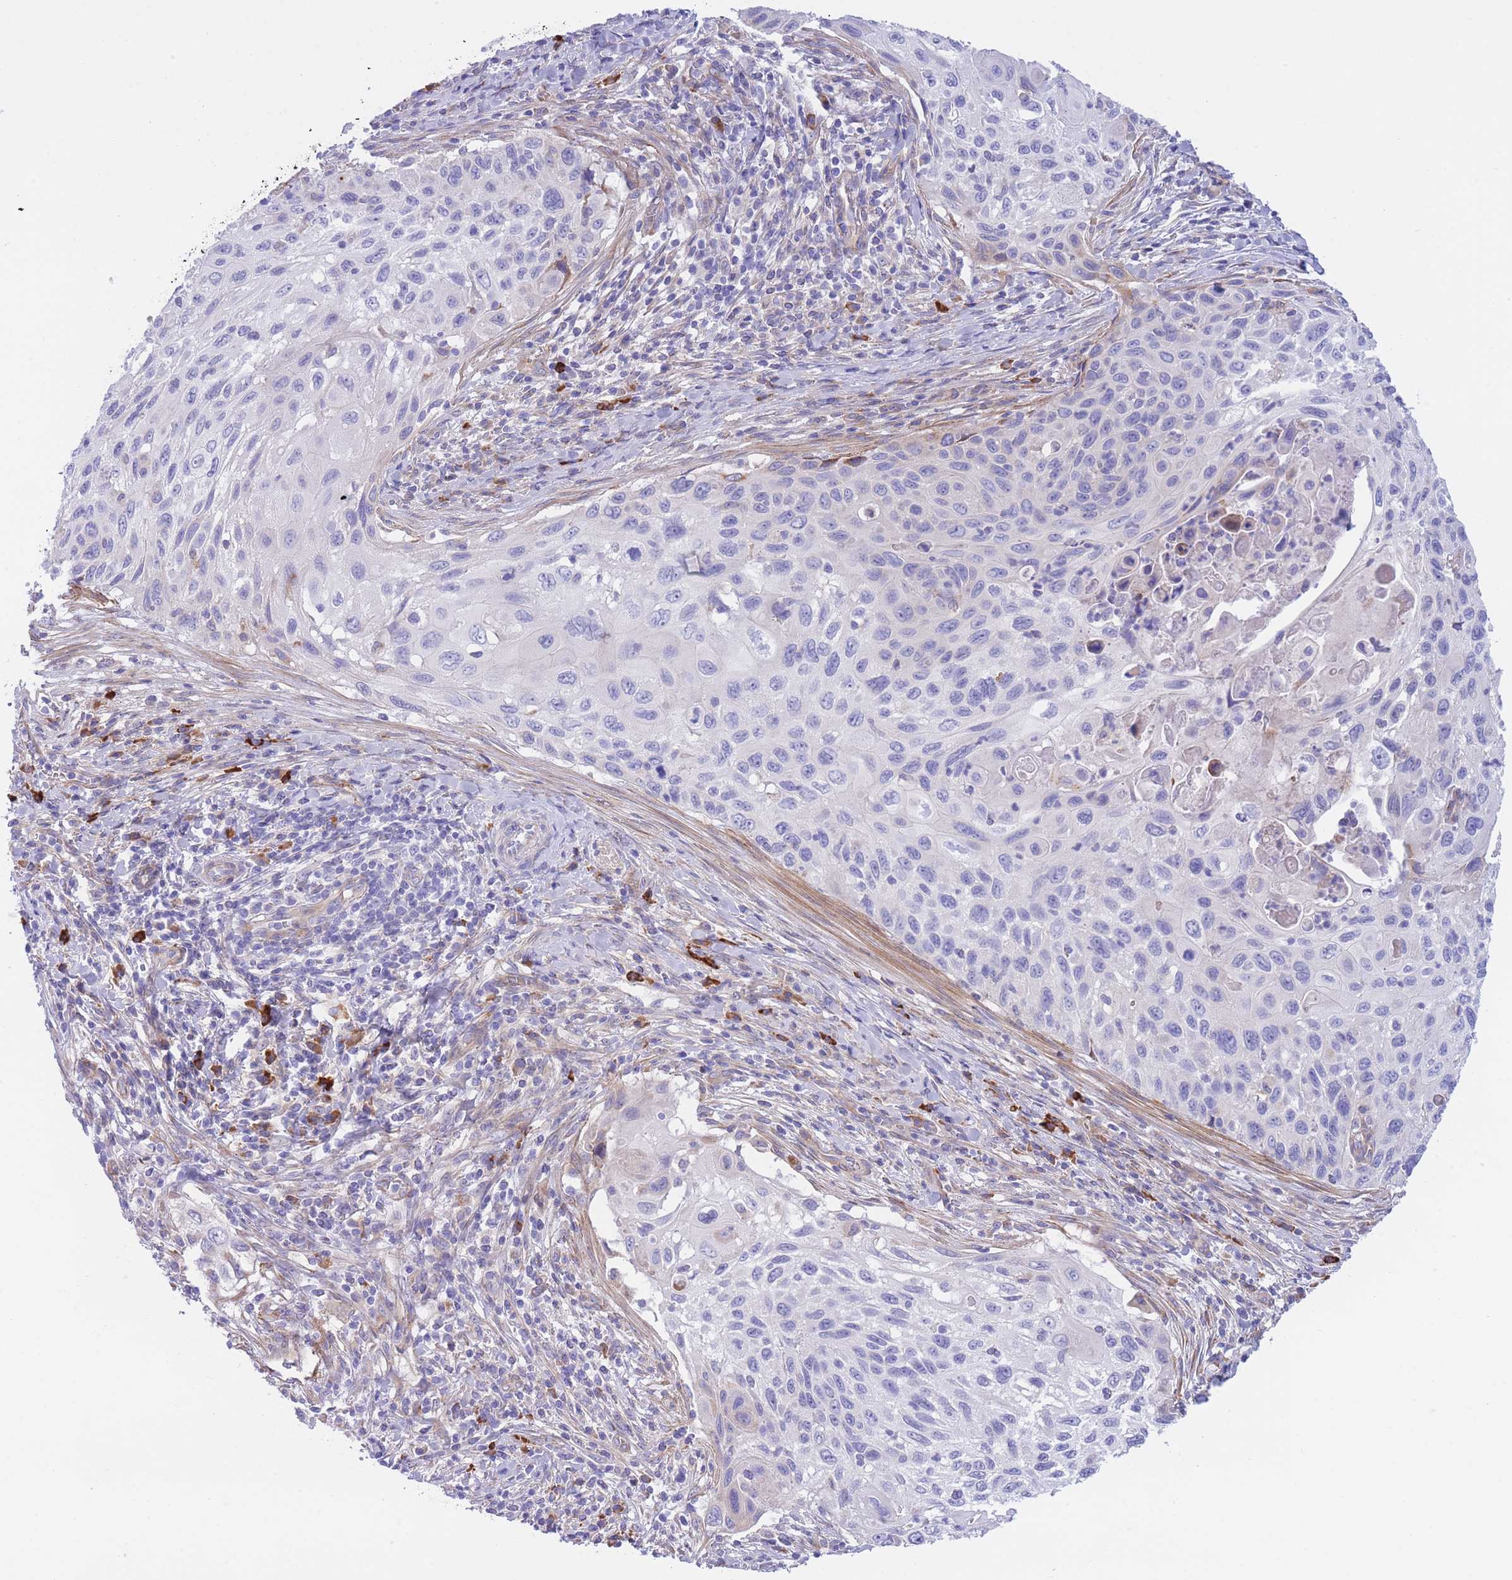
{"staining": {"intensity": "negative", "quantity": "none", "location": "none"}, "tissue": "cervical cancer", "cell_type": "Tumor cells", "image_type": "cancer", "snomed": [{"axis": "morphology", "description": "Squamous cell carcinoma, NOS"}, {"axis": "topography", "description": "Cervix"}], "caption": "Image shows no protein expression in tumor cells of cervical cancer (squamous cell carcinoma) tissue.", "gene": "DET1", "patient": {"sex": "female", "age": 70}}